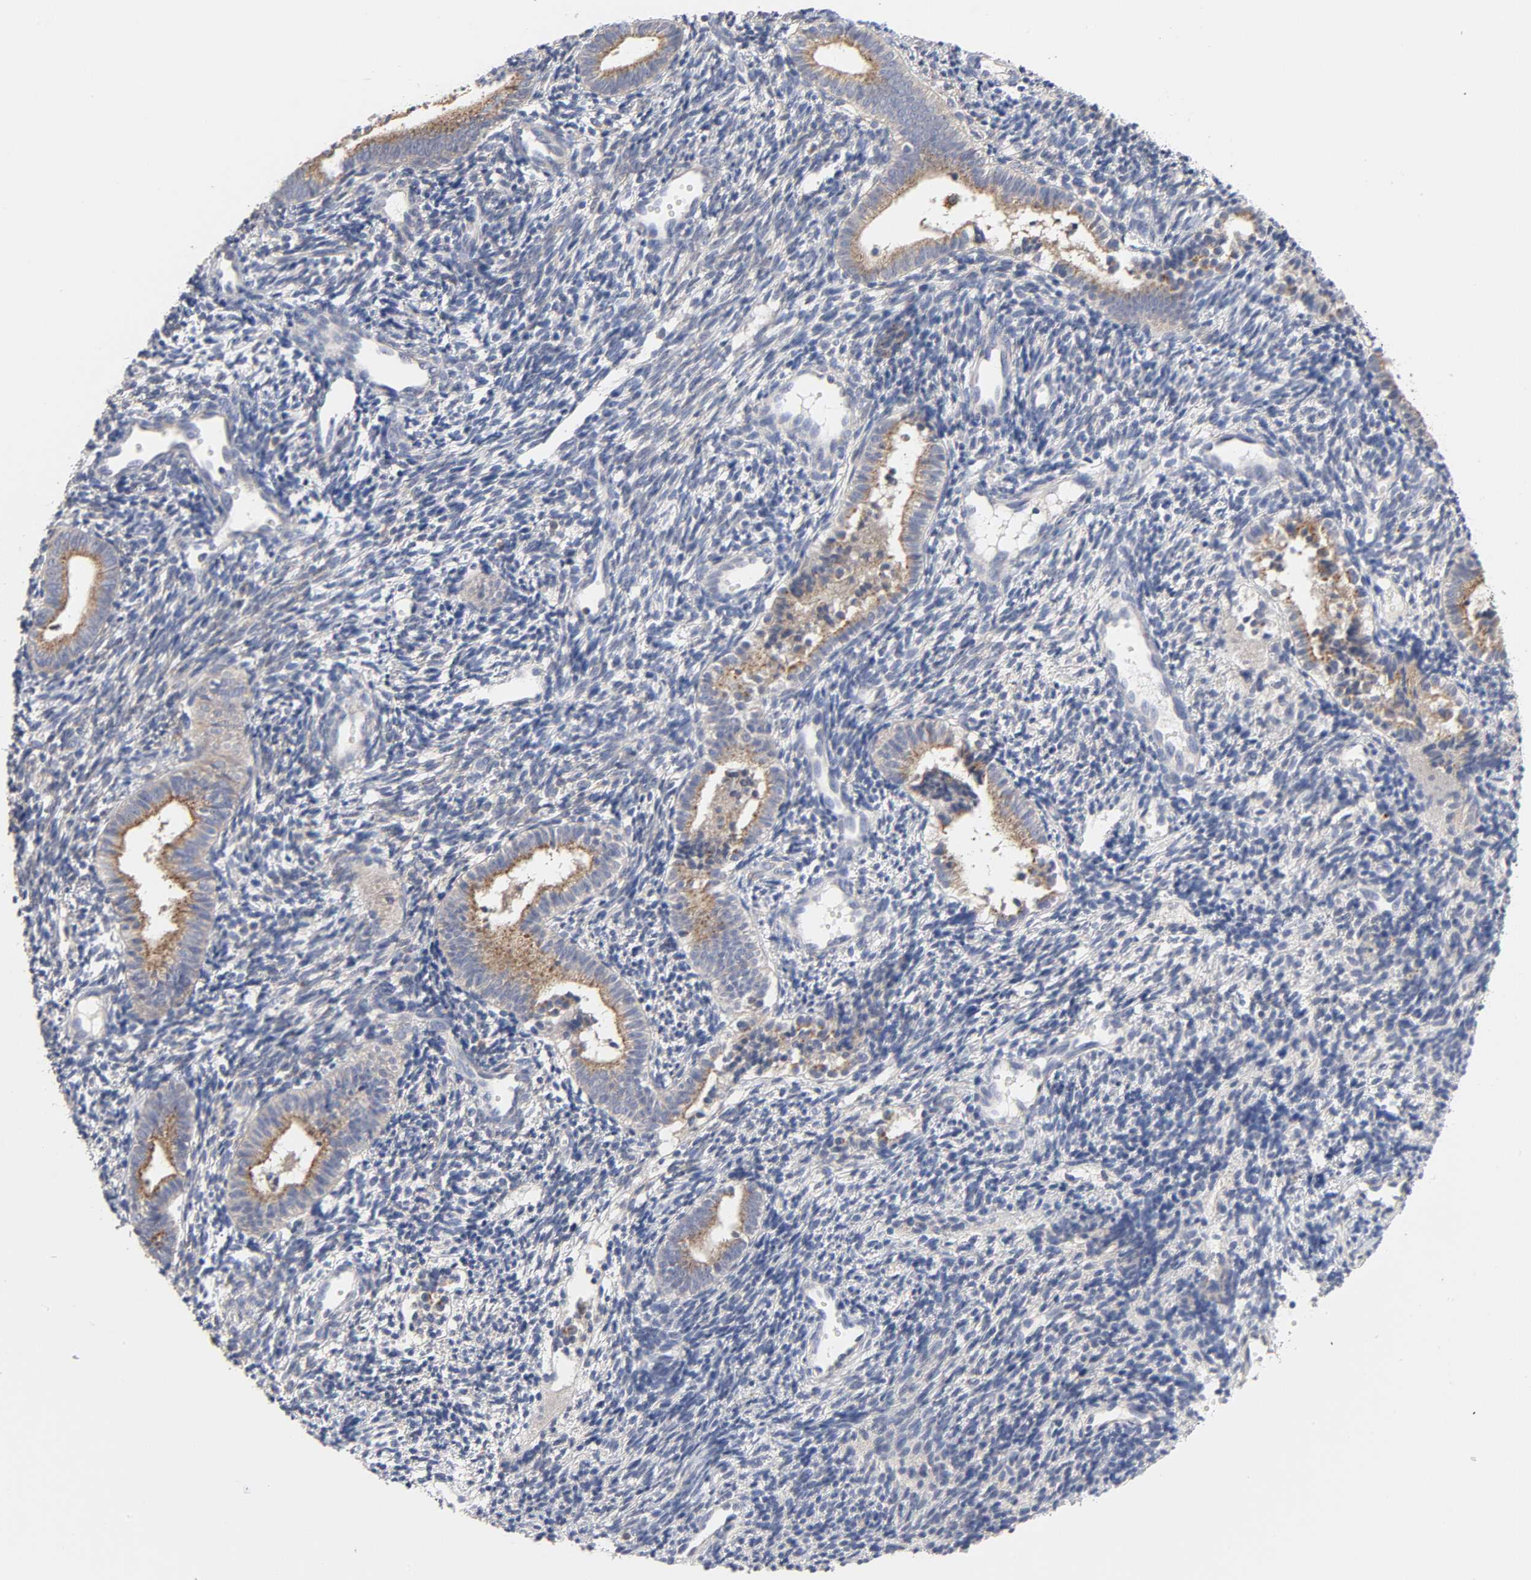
{"staining": {"intensity": "strong", "quantity": "<25%", "location": "cytoplasmic/membranous"}, "tissue": "endometrium", "cell_type": "Cells in endometrial stroma", "image_type": "normal", "snomed": [{"axis": "morphology", "description": "Normal tissue, NOS"}, {"axis": "topography", "description": "Uterus"}, {"axis": "topography", "description": "Endometrium"}], "caption": "Endometrium stained with a brown dye reveals strong cytoplasmic/membranous positive positivity in approximately <25% of cells in endometrial stroma.", "gene": "C17orf75", "patient": {"sex": "female", "age": 33}}